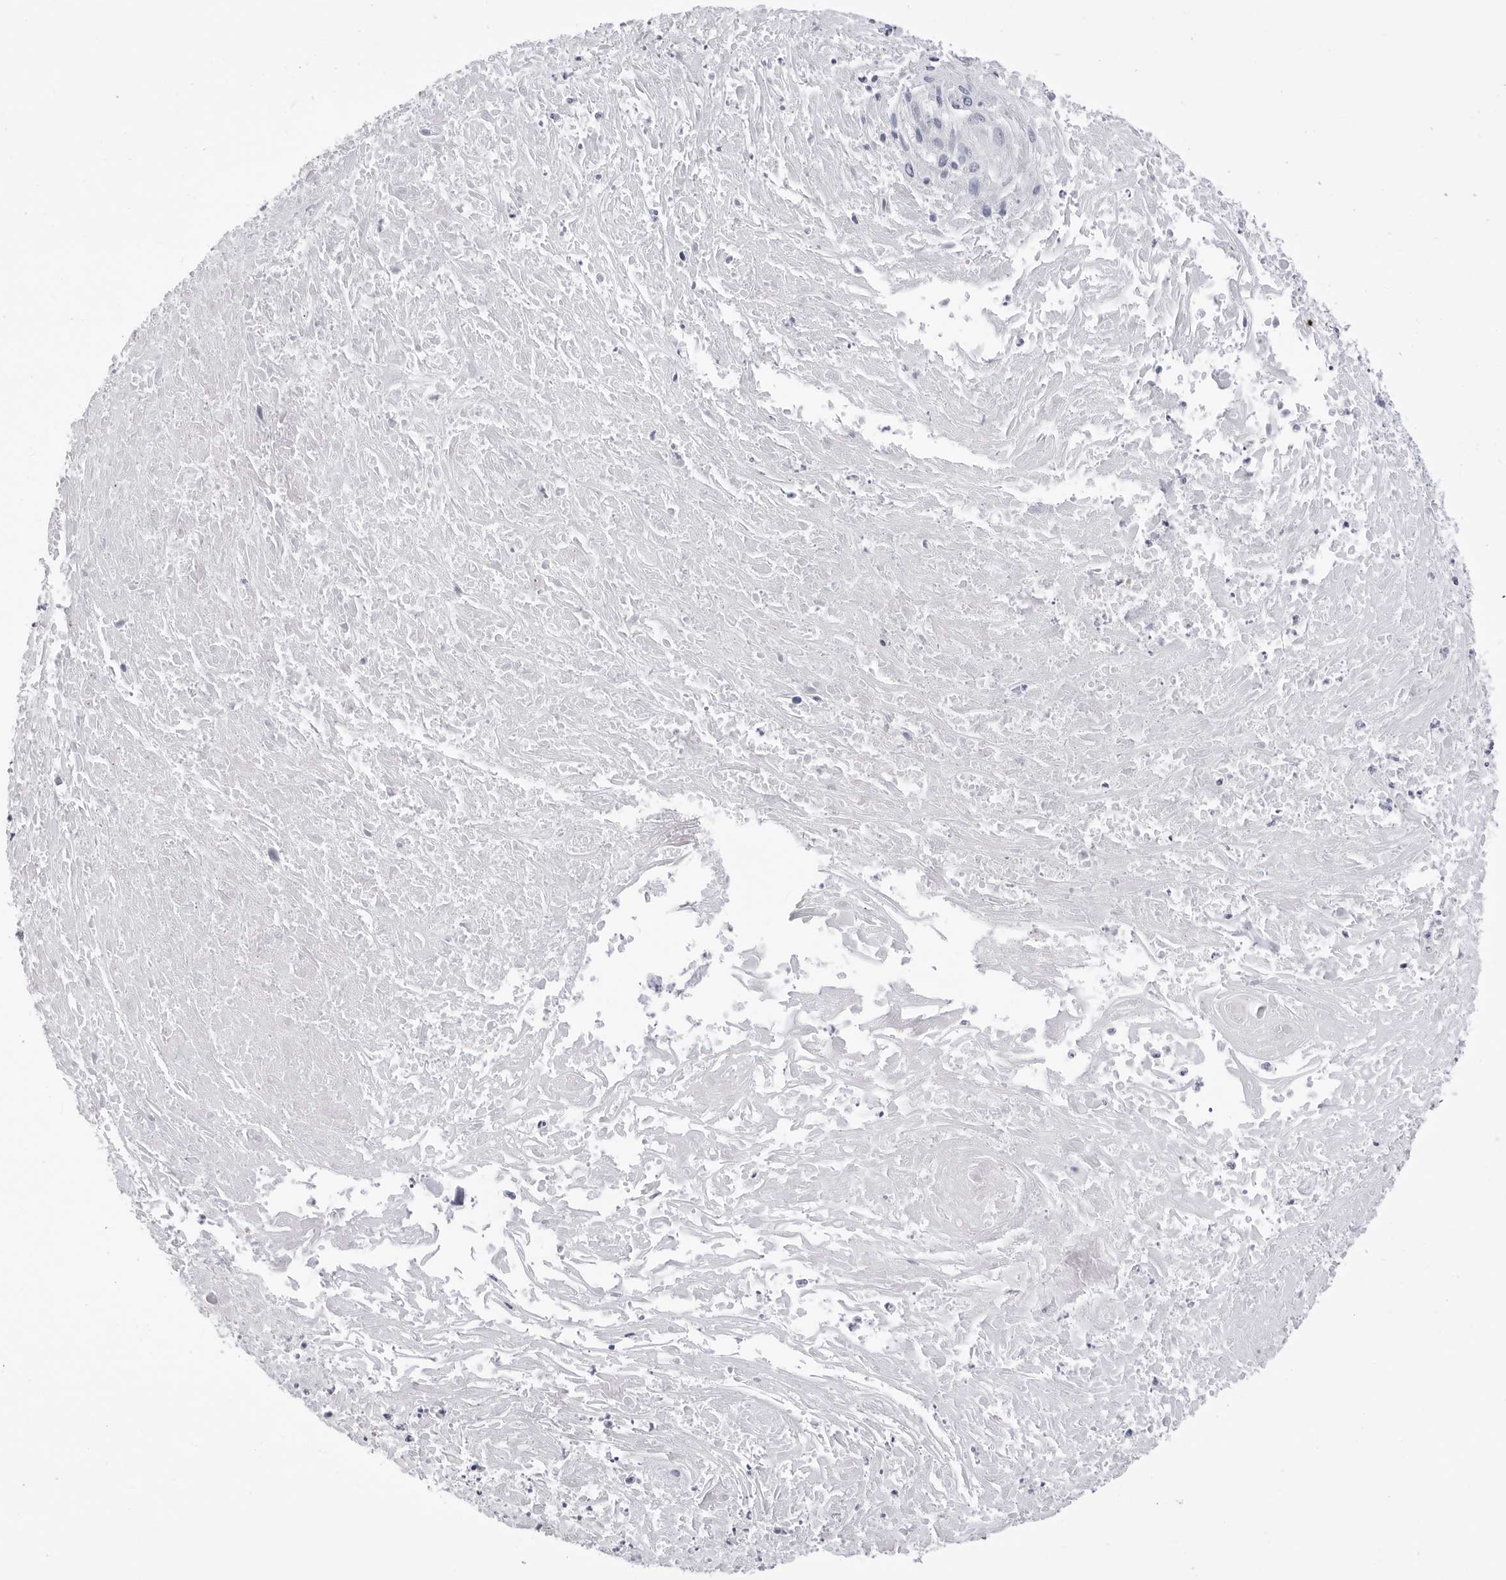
{"staining": {"intensity": "negative", "quantity": "none", "location": "none"}, "tissue": "cervical cancer", "cell_type": "Tumor cells", "image_type": "cancer", "snomed": [{"axis": "morphology", "description": "Squamous cell carcinoma, NOS"}, {"axis": "topography", "description": "Cervix"}], "caption": "Tumor cells are negative for brown protein staining in squamous cell carcinoma (cervical).", "gene": "TSSK1B", "patient": {"sex": "female", "age": 51}}